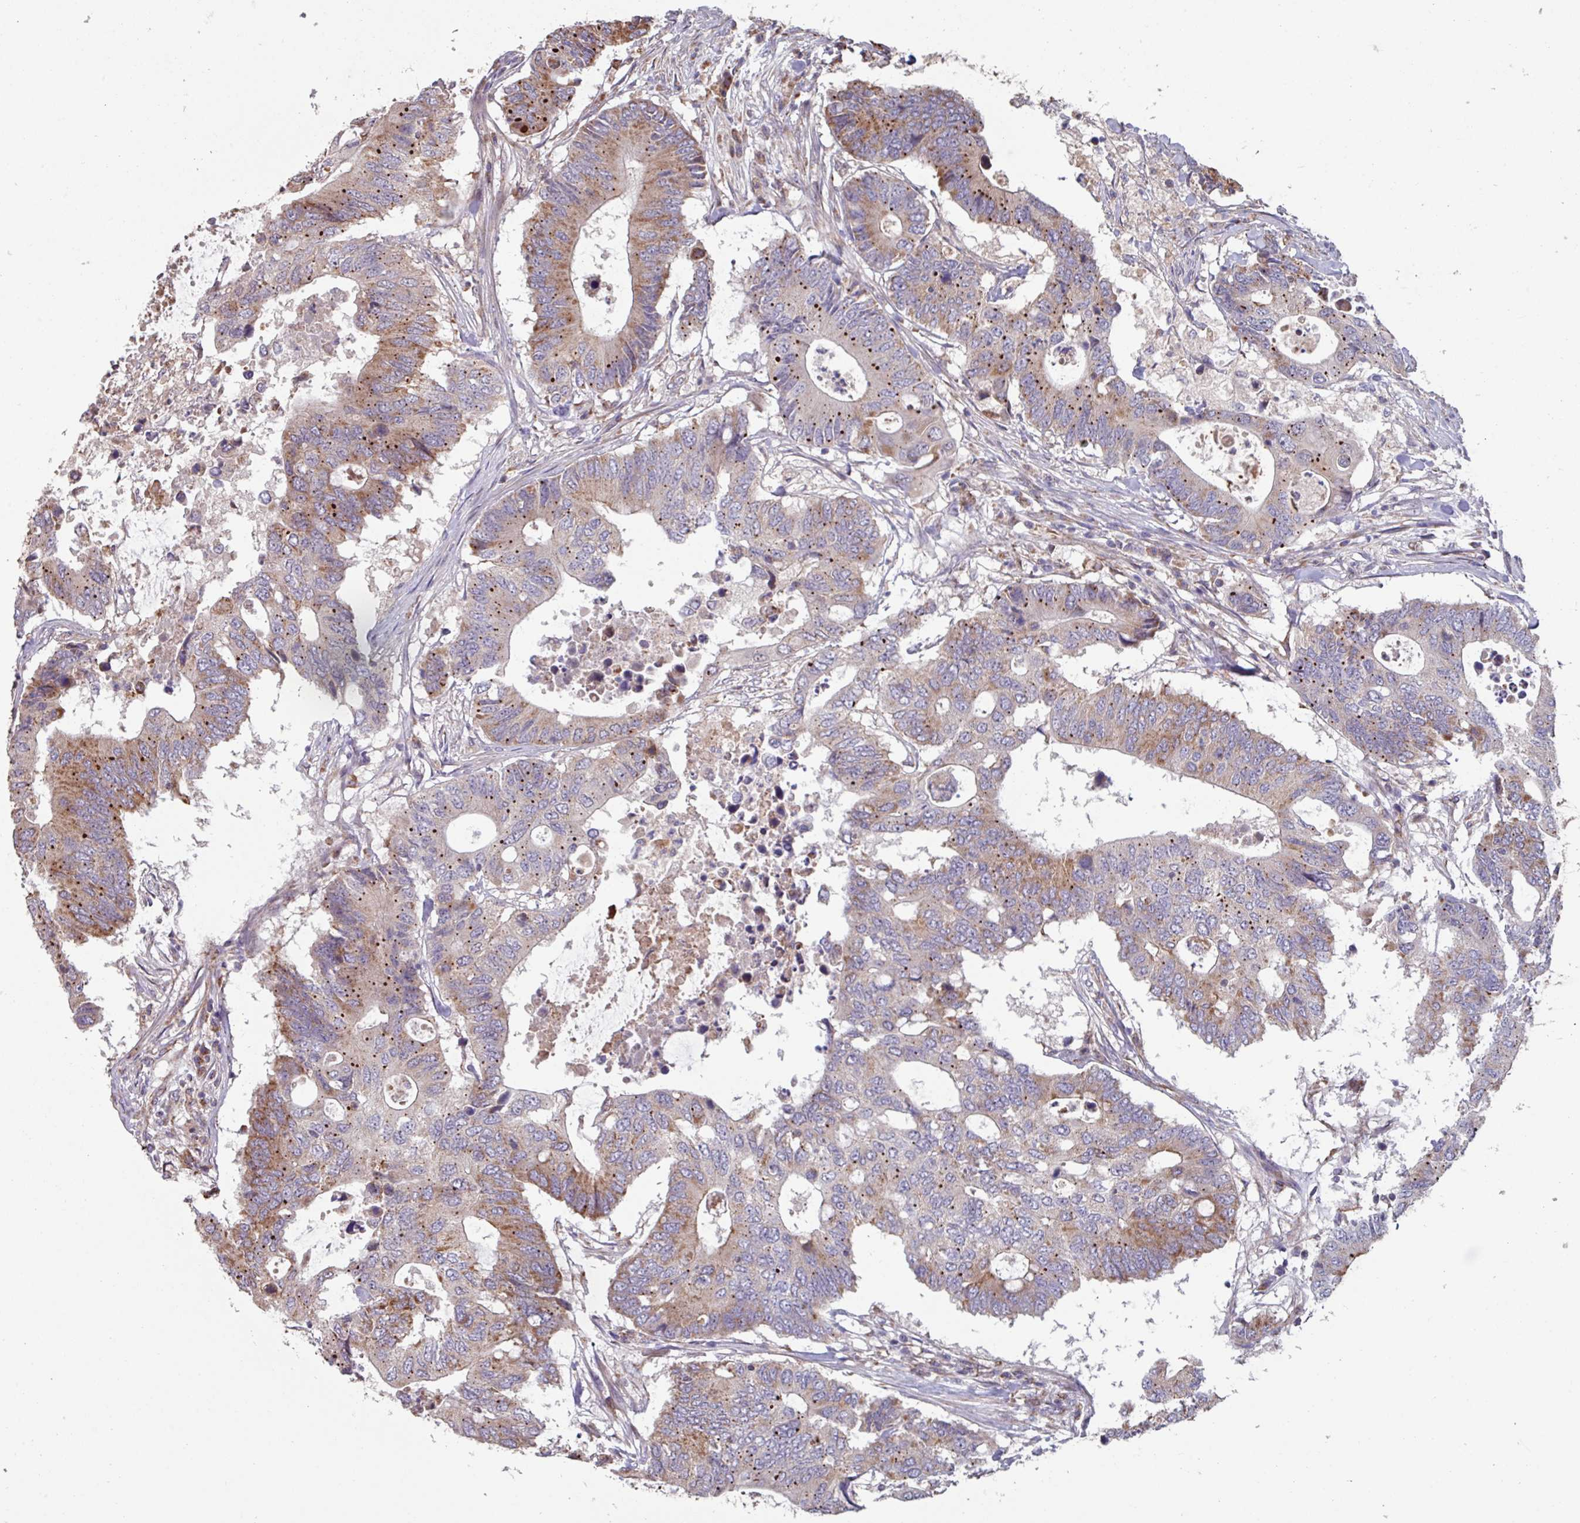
{"staining": {"intensity": "moderate", "quantity": "25%-75%", "location": "cytoplasmic/membranous"}, "tissue": "colorectal cancer", "cell_type": "Tumor cells", "image_type": "cancer", "snomed": [{"axis": "morphology", "description": "Adenocarcinoma, NOS"}, {"axis": "topography", "description": "Colon"}], "caption": "An immunohistochemistry (IHC) micrograph of neoplastic tissue is shown. Protein staining in brown highlights moderate cytoplasmic/membranous positivity in colorectal cancer within tumor cells.", "gene": "COX7C", "patient": {"sex": "male", "age": 71}}